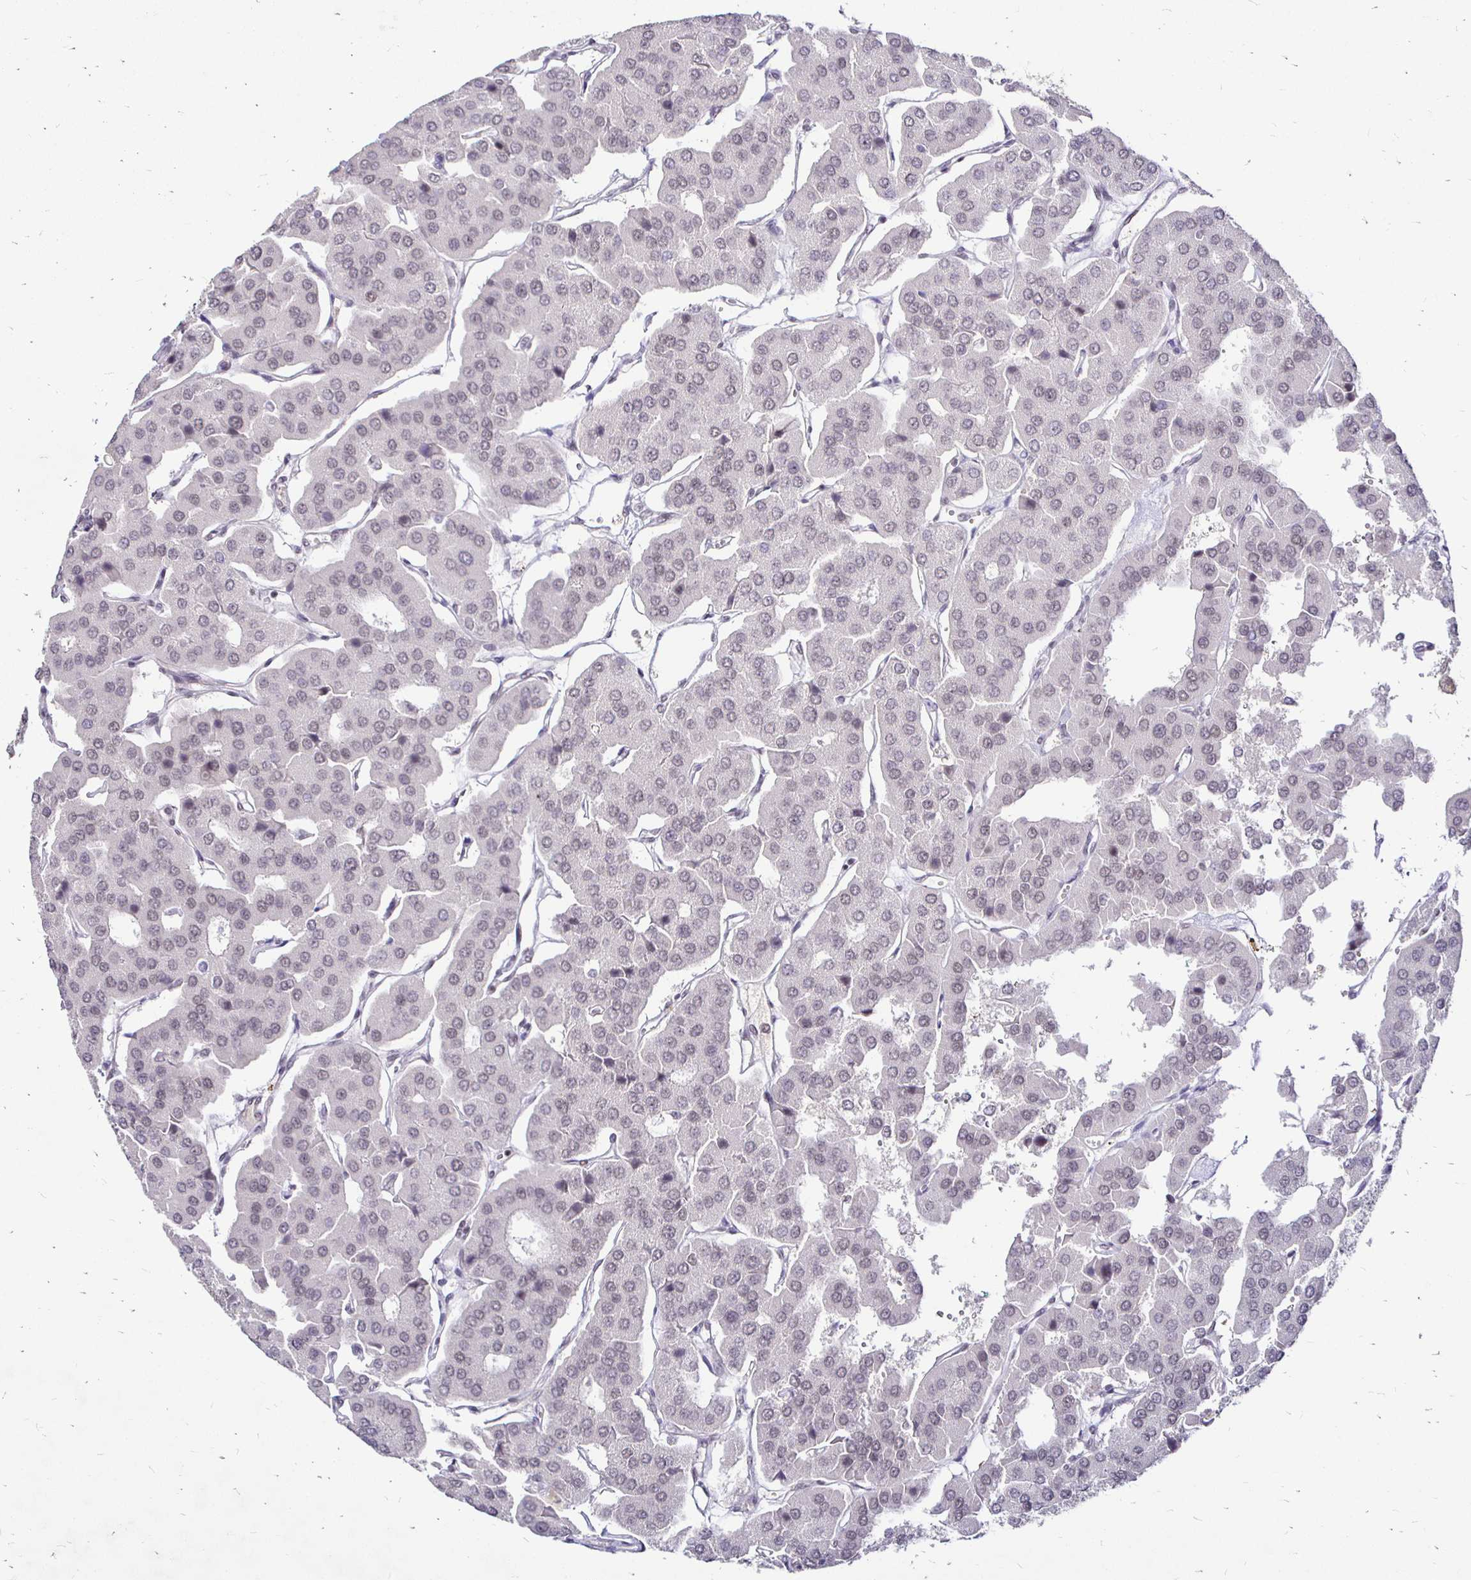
{"staining": {"intensity": "negative", "quantity": "none", "location": "none"}, "tissue": "parathyroid gland", "cell_type": "Glandular cells", "image_type": "normal", "snomed": [{"axis": "morphology", "description": "Normal tissue, NOS"}, {"axis": "morphology", "description": "Adenoma, NOS"}, {"axis": "topography", "description": "Parathyroid gland"}], "caption": "DAB immunohistochemical staining of benign parathyroid gland reveals no significant expression in glandular cells. (DAB IHC visualized using brightfield microscopy, high magnification).", "gene": "SIN3A", "patient": {"sex": "female", "age": 86}}